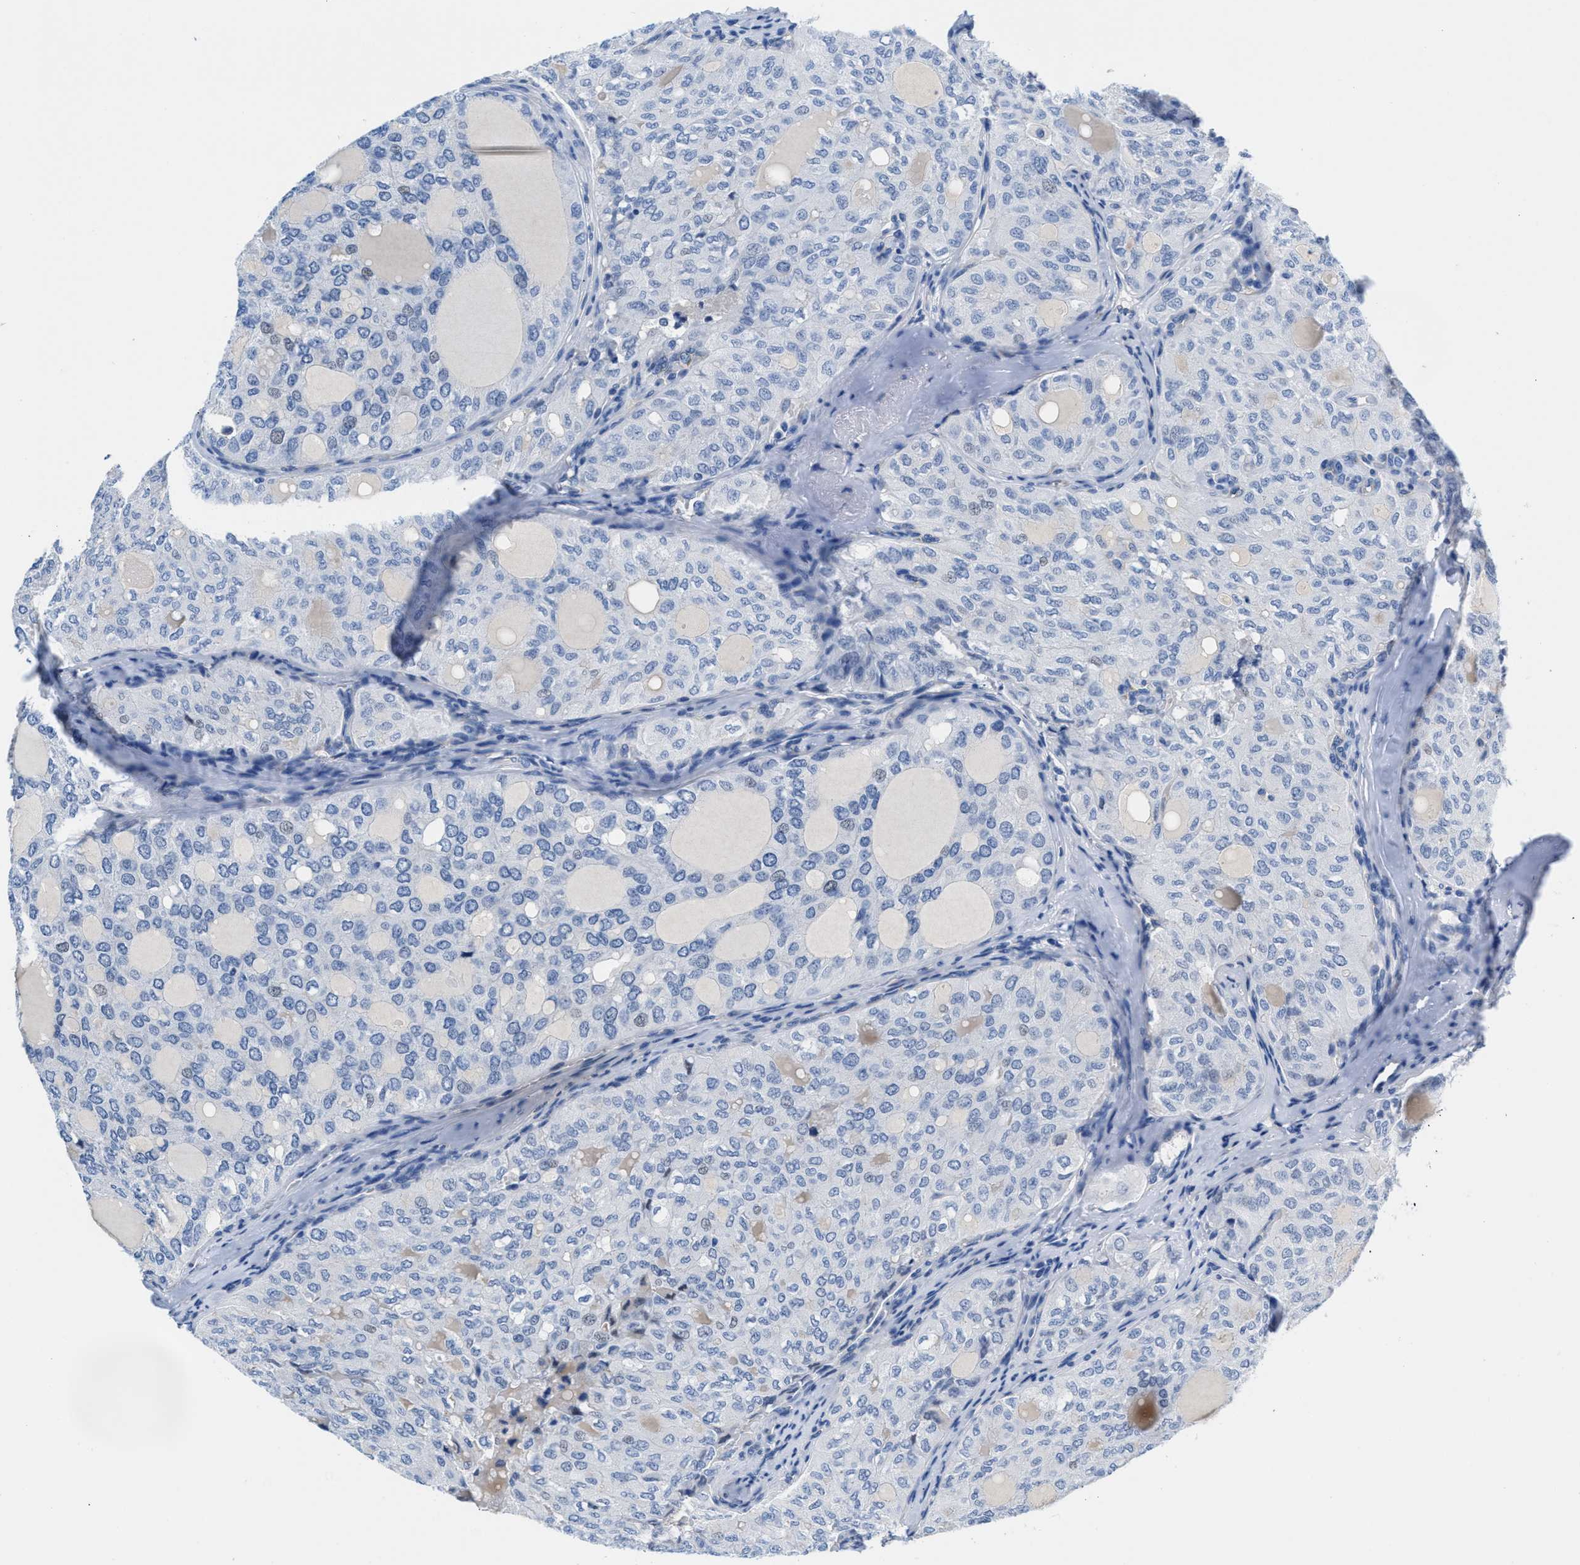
{"staining": {"intensity": "negative", "quantity": "none", "location": "none"}, "tissue": "thyroid cancer", "cell_type": "Tumor cells", "image_type": "cancer", "snomed": [{"axis": "morphology", "description": "Follicular adenoma carcinoma, NOS"}, {"axis": "topography", "description": "Thyroid gland"}], "caption": "The histopathology image exhibits no significant expression in tumor cells of thyroid cancer. Nuclei are stained in blue.", "gene": "SLFN13", "patient": {"sex": "male", "age": 75}}